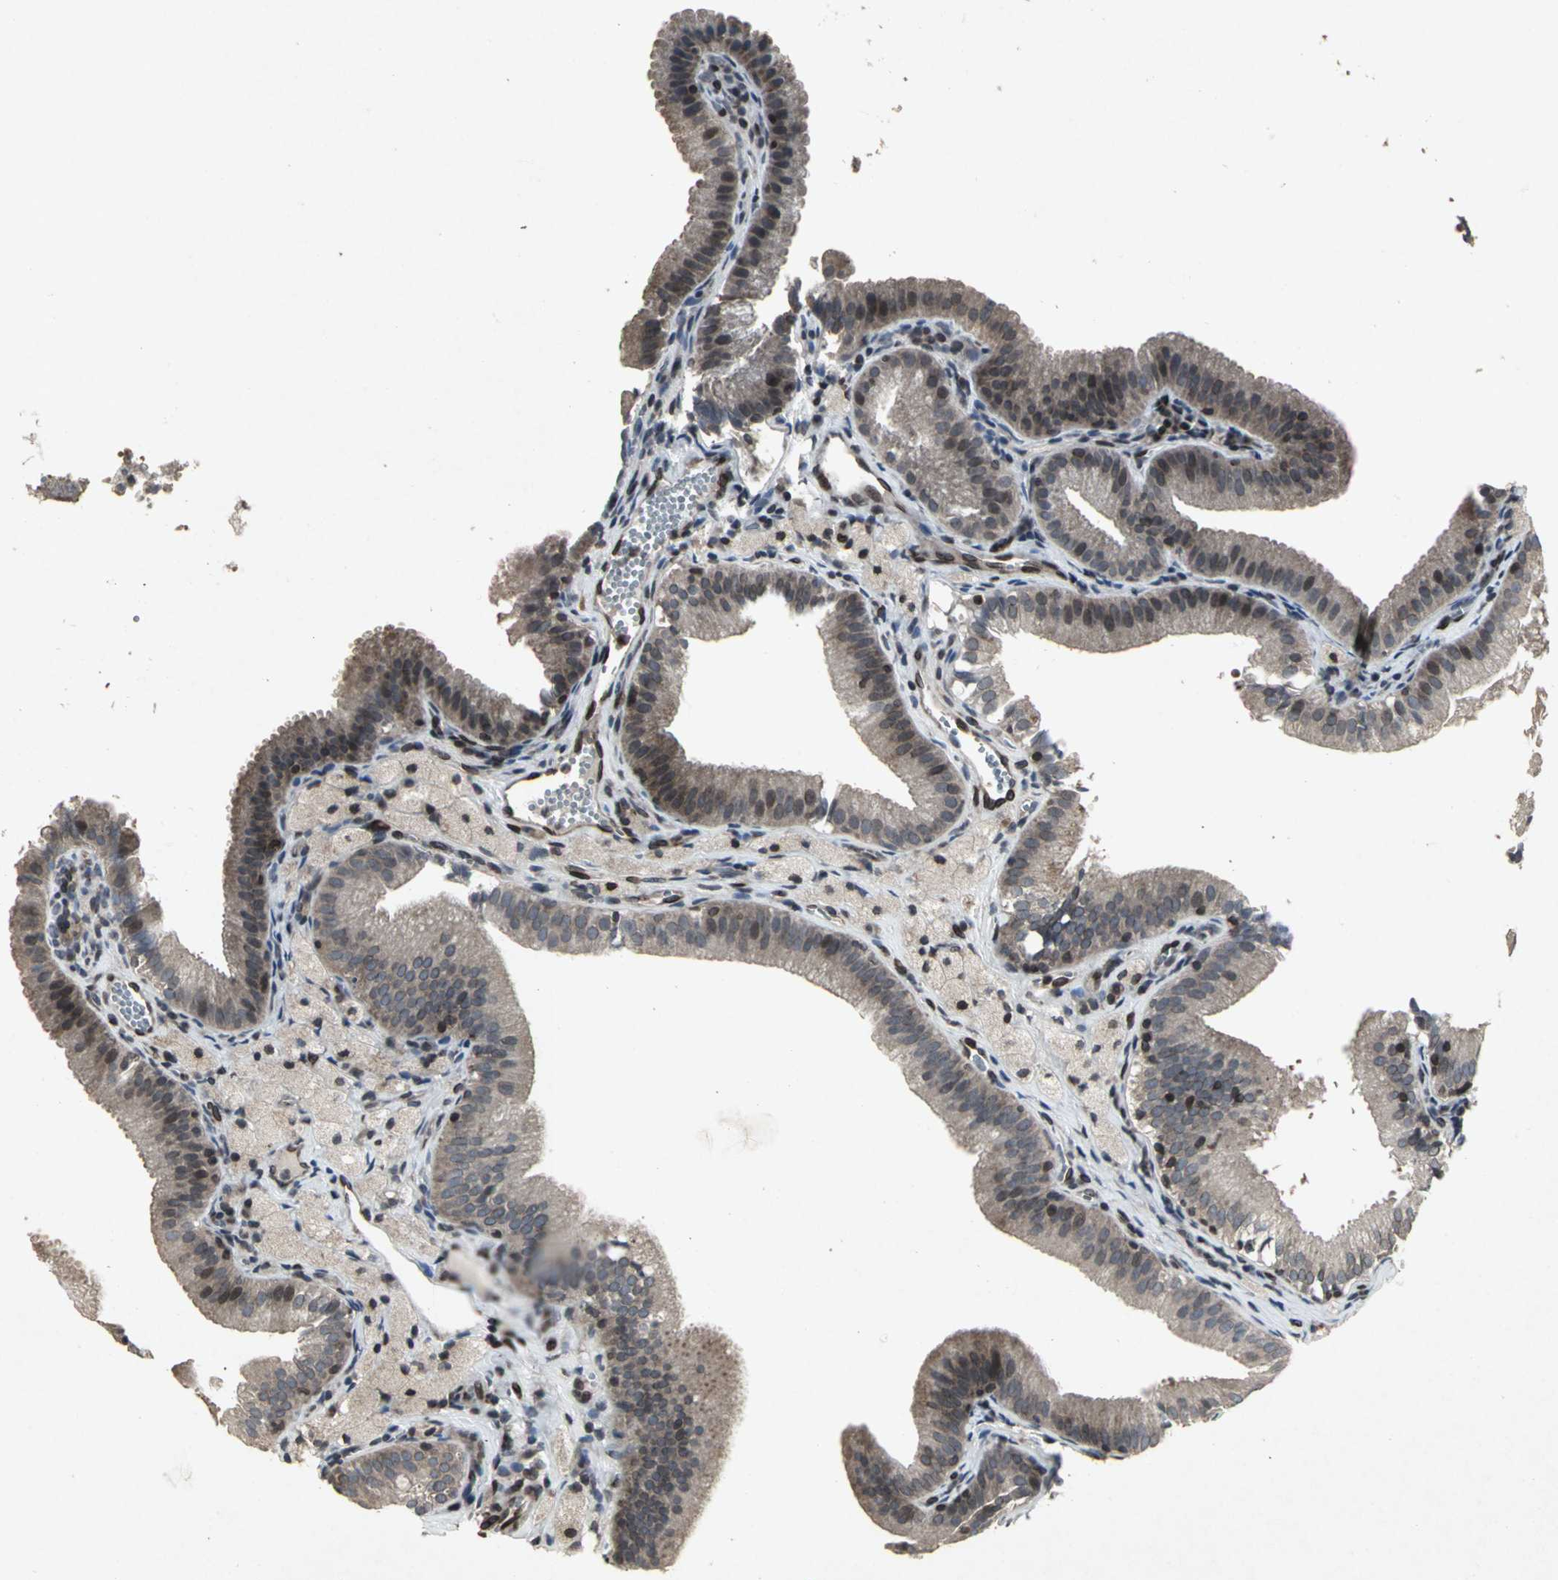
{"staining": {"intensity": "moderate", "quantity": "<25%", "location": "nuclear"}, "tissue": "gallbladder", "cell_type": "Glandular cells", "image_type": "normal", "snomed": [{"axis": "morphology", "description": "Normal tissue, NOS"}, {"axis": "topography", "description": "Gallbladder"}], "caption": "About <25% of glandular cells in normal gallbladder reveal moderate nuclear protein staining as visualized by brown immunohistochemical staining.", "gene": "SH2B3", "patient": {"sex": "female", "age": 24}}